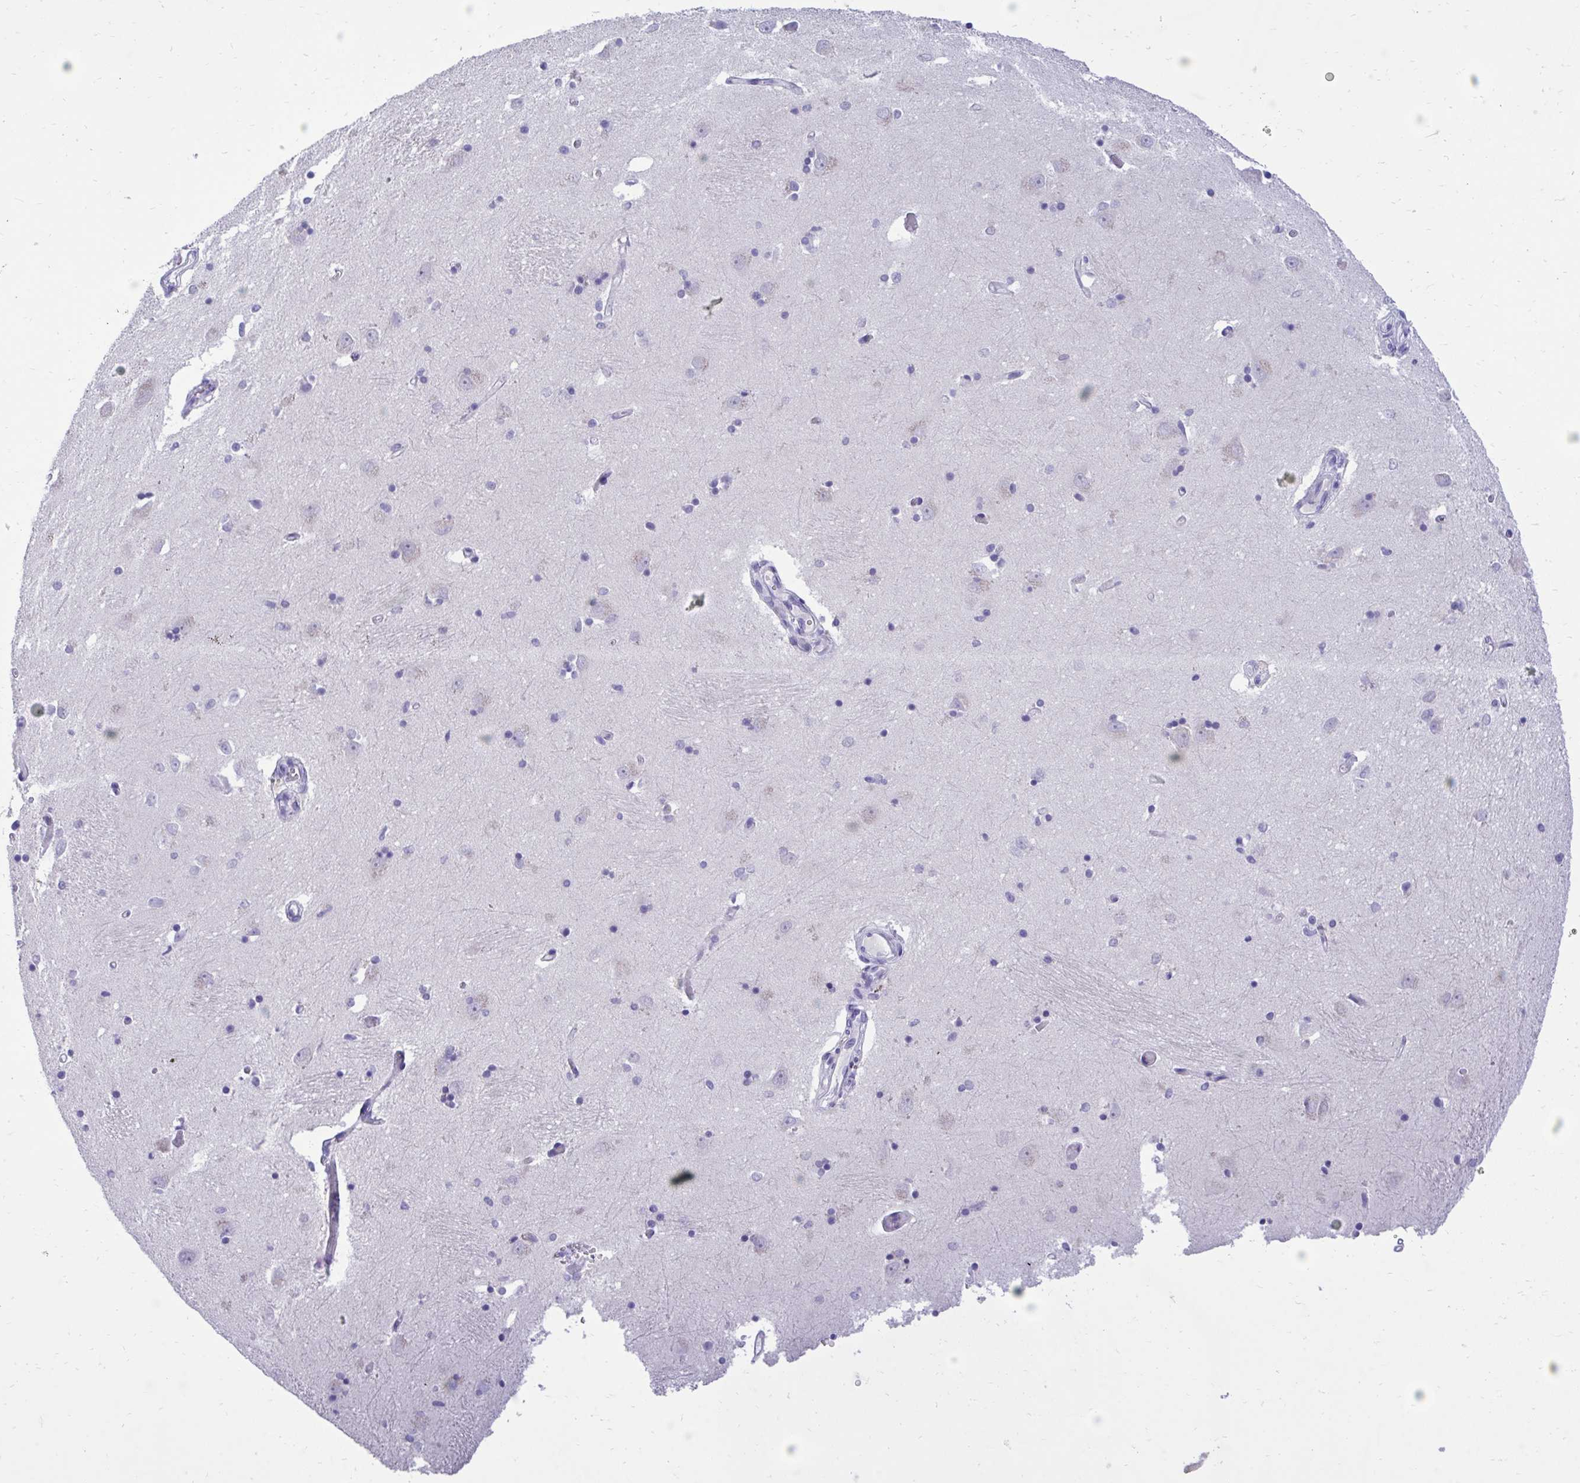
{"staining": {"intensity": "negative", "quantity": "none", "location": "none"}, "tissue": "caudate", "cell_type": "Glial cells", "image_type": "normal", "snomed": [{"axis": "morphology", "description": "Normal tissue, NOS"}, {"axis": "topography", "description": "Lateral ventricle wall"}, {"axis": "topography", "description": "Hippocampus"}], "caption": "There is no significant expression in glial cells of caudate. Nuclei are stained in blue.", "gene": "TMCO5A", "patient": {"sex": "female", "age": 63}}